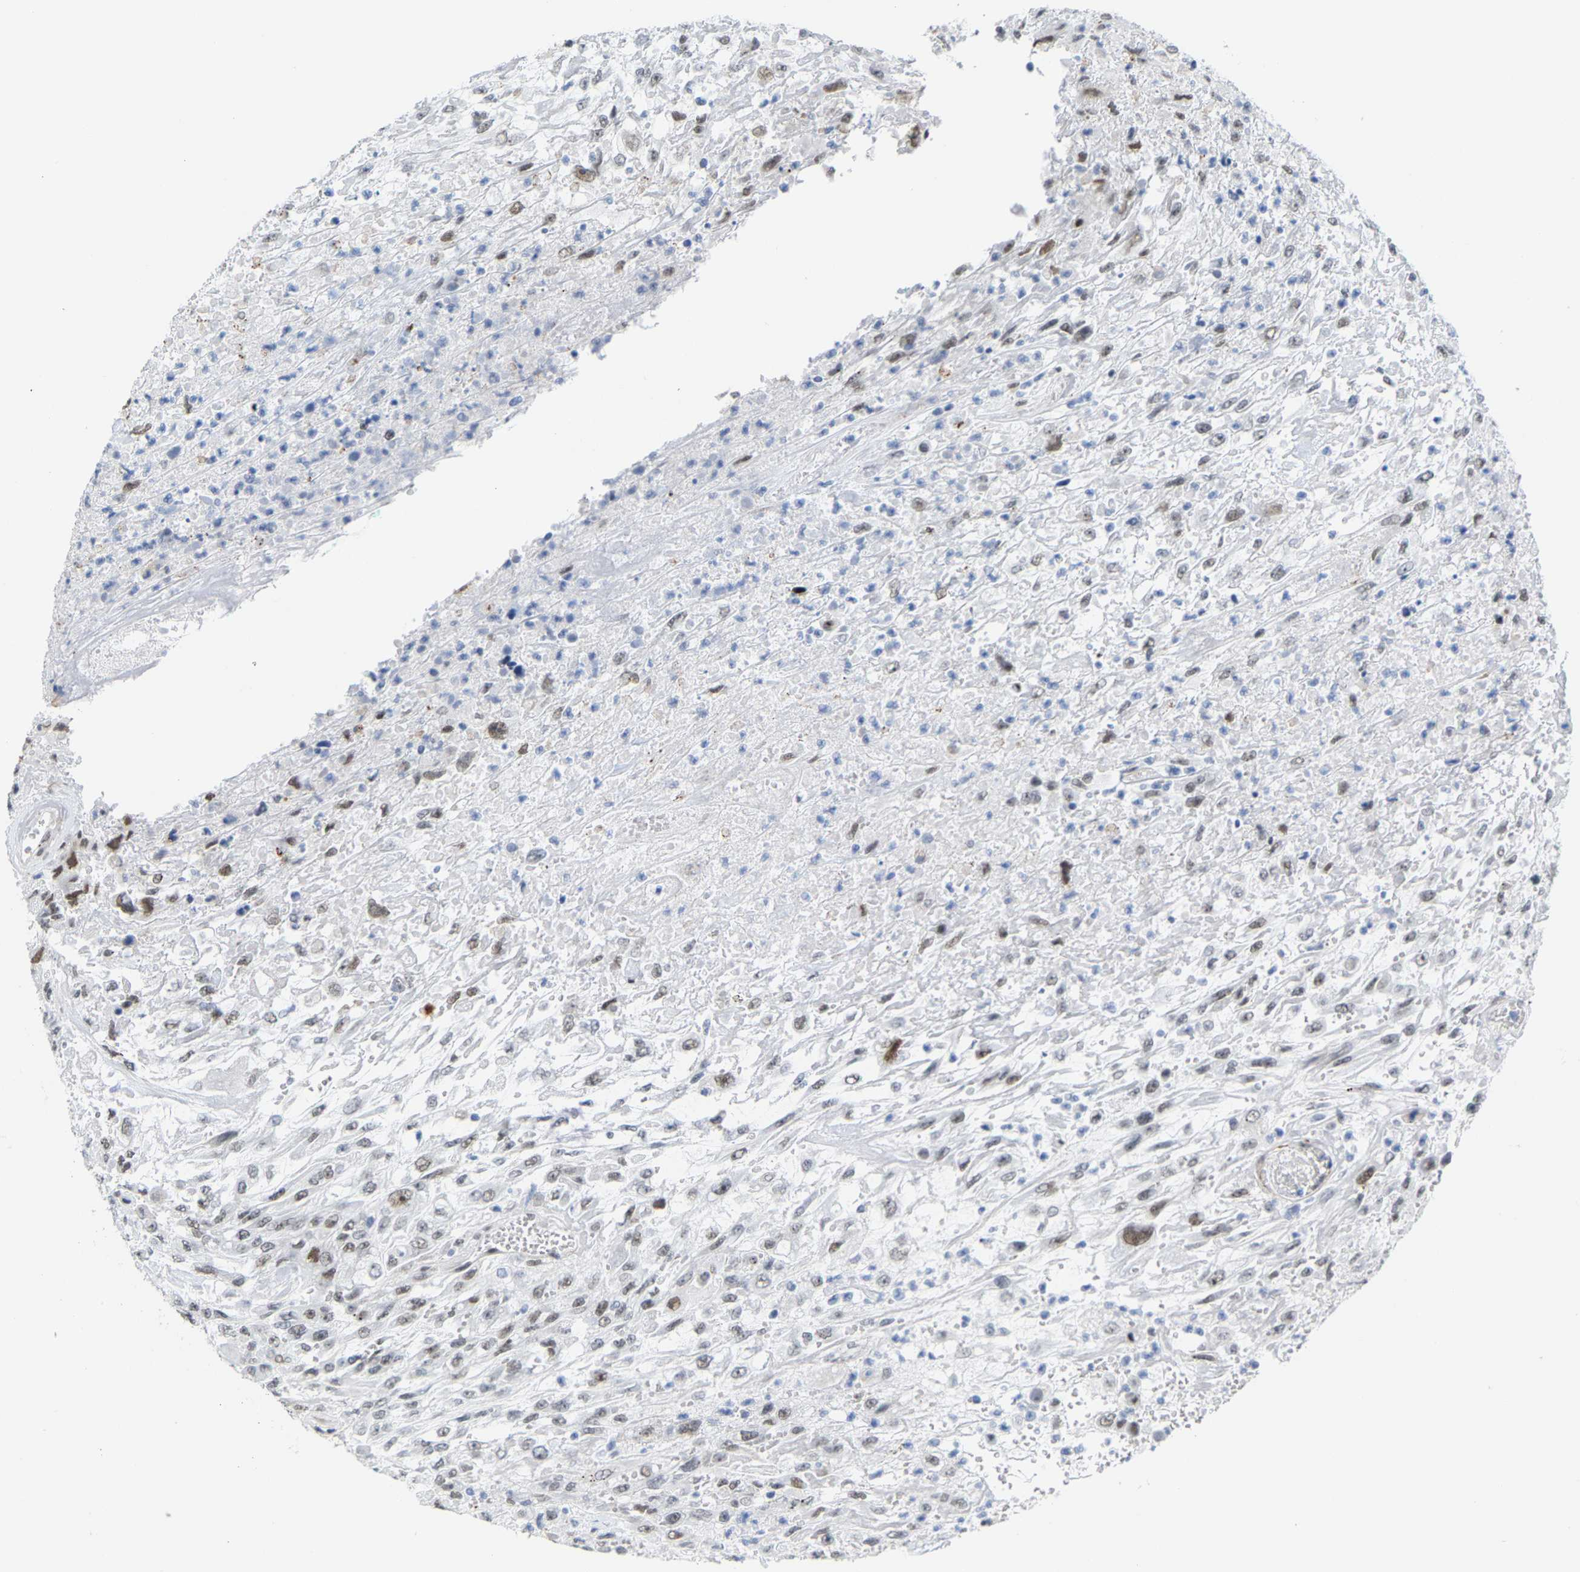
{"staining": {"intensity": "weak", "quantity": ">75%", "location": "nuclear"}, "tissue": "urothelial cancer", "cell_type": "Tumor cells", "image_type": "cancer", "snomed": [{"axis": "morphology", "description": "Urothelial carcinoma, High grade"}, {"axis": "topography", "description": "Urinary bladder"}], "caption": "An IHC micrograph of neoplastic tissue is shown. Protein staining in brown highlights weak nuclear positivity in urothelial carcinoma (high-grade) within tumor cells.", "gene": "FAM180A", "patient": {"sex": "male", "age": 46}}